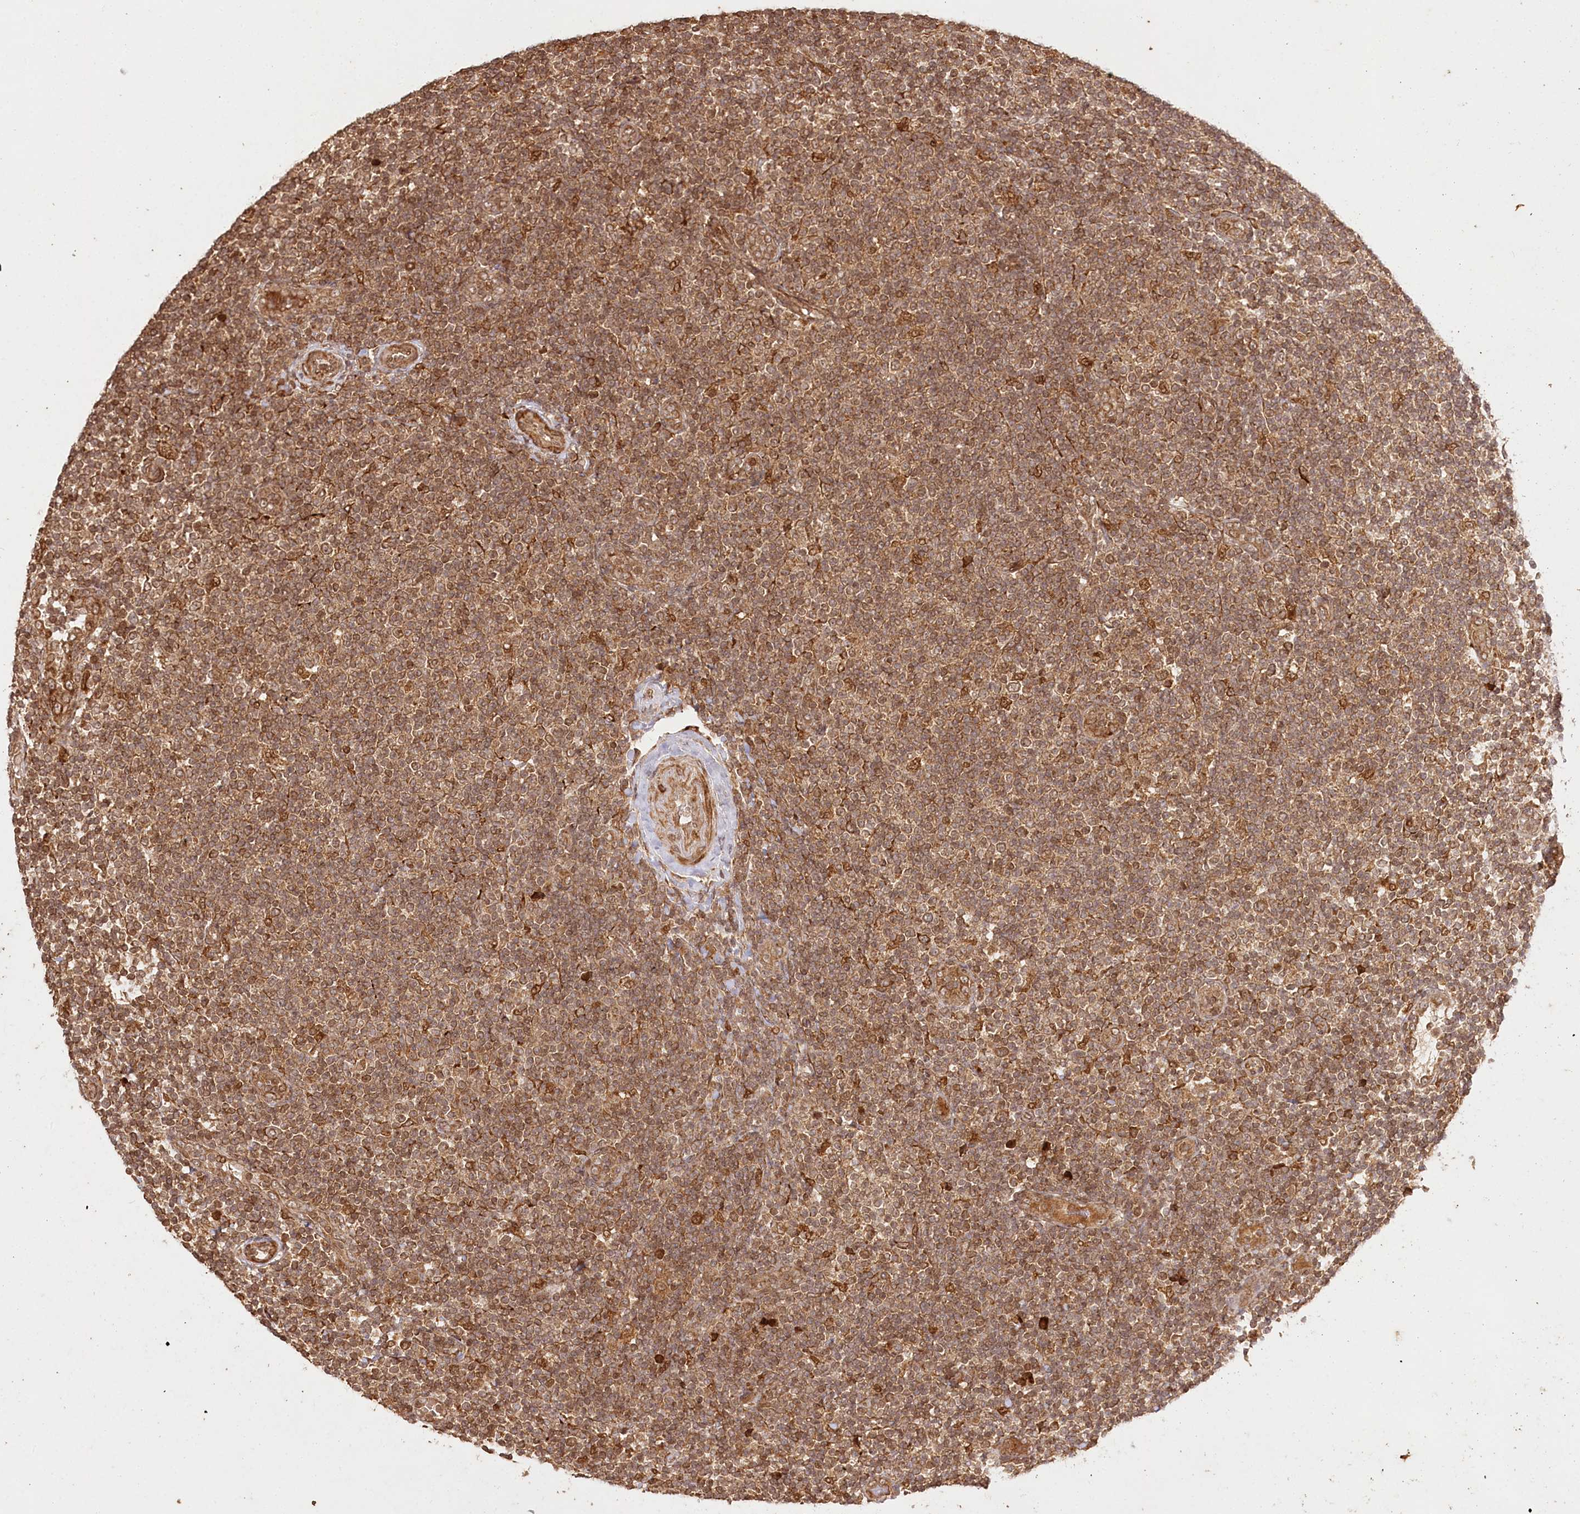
{"staining": {"intensity": "strong", "quantity": ">75%", "location": "cytoplasmic/membranous,nuclear"}, "tissue": "lymphoma", "cell_type": "Tumor cells", "image_type": "cancer", "snomed": [{"axis": "morphology", "description": "Malignant lymphoma, non-Hodgkin's type, Low grade"}, {"axis": "topography", "description": "Lymph node"}], "caption": "The photomicrograph displays immunohistochemical staining of malignant lymphoma, non-Hodgkin's type (low-grade). There is strong cytoplasmic/membranous and nuclear positivity is present in approximately >75% of tumor cells. (Brightfield microscopy of DAB IHC at high magnification).", "gene": "ULK2", "patient": {"sex": "male", "age": 83}}